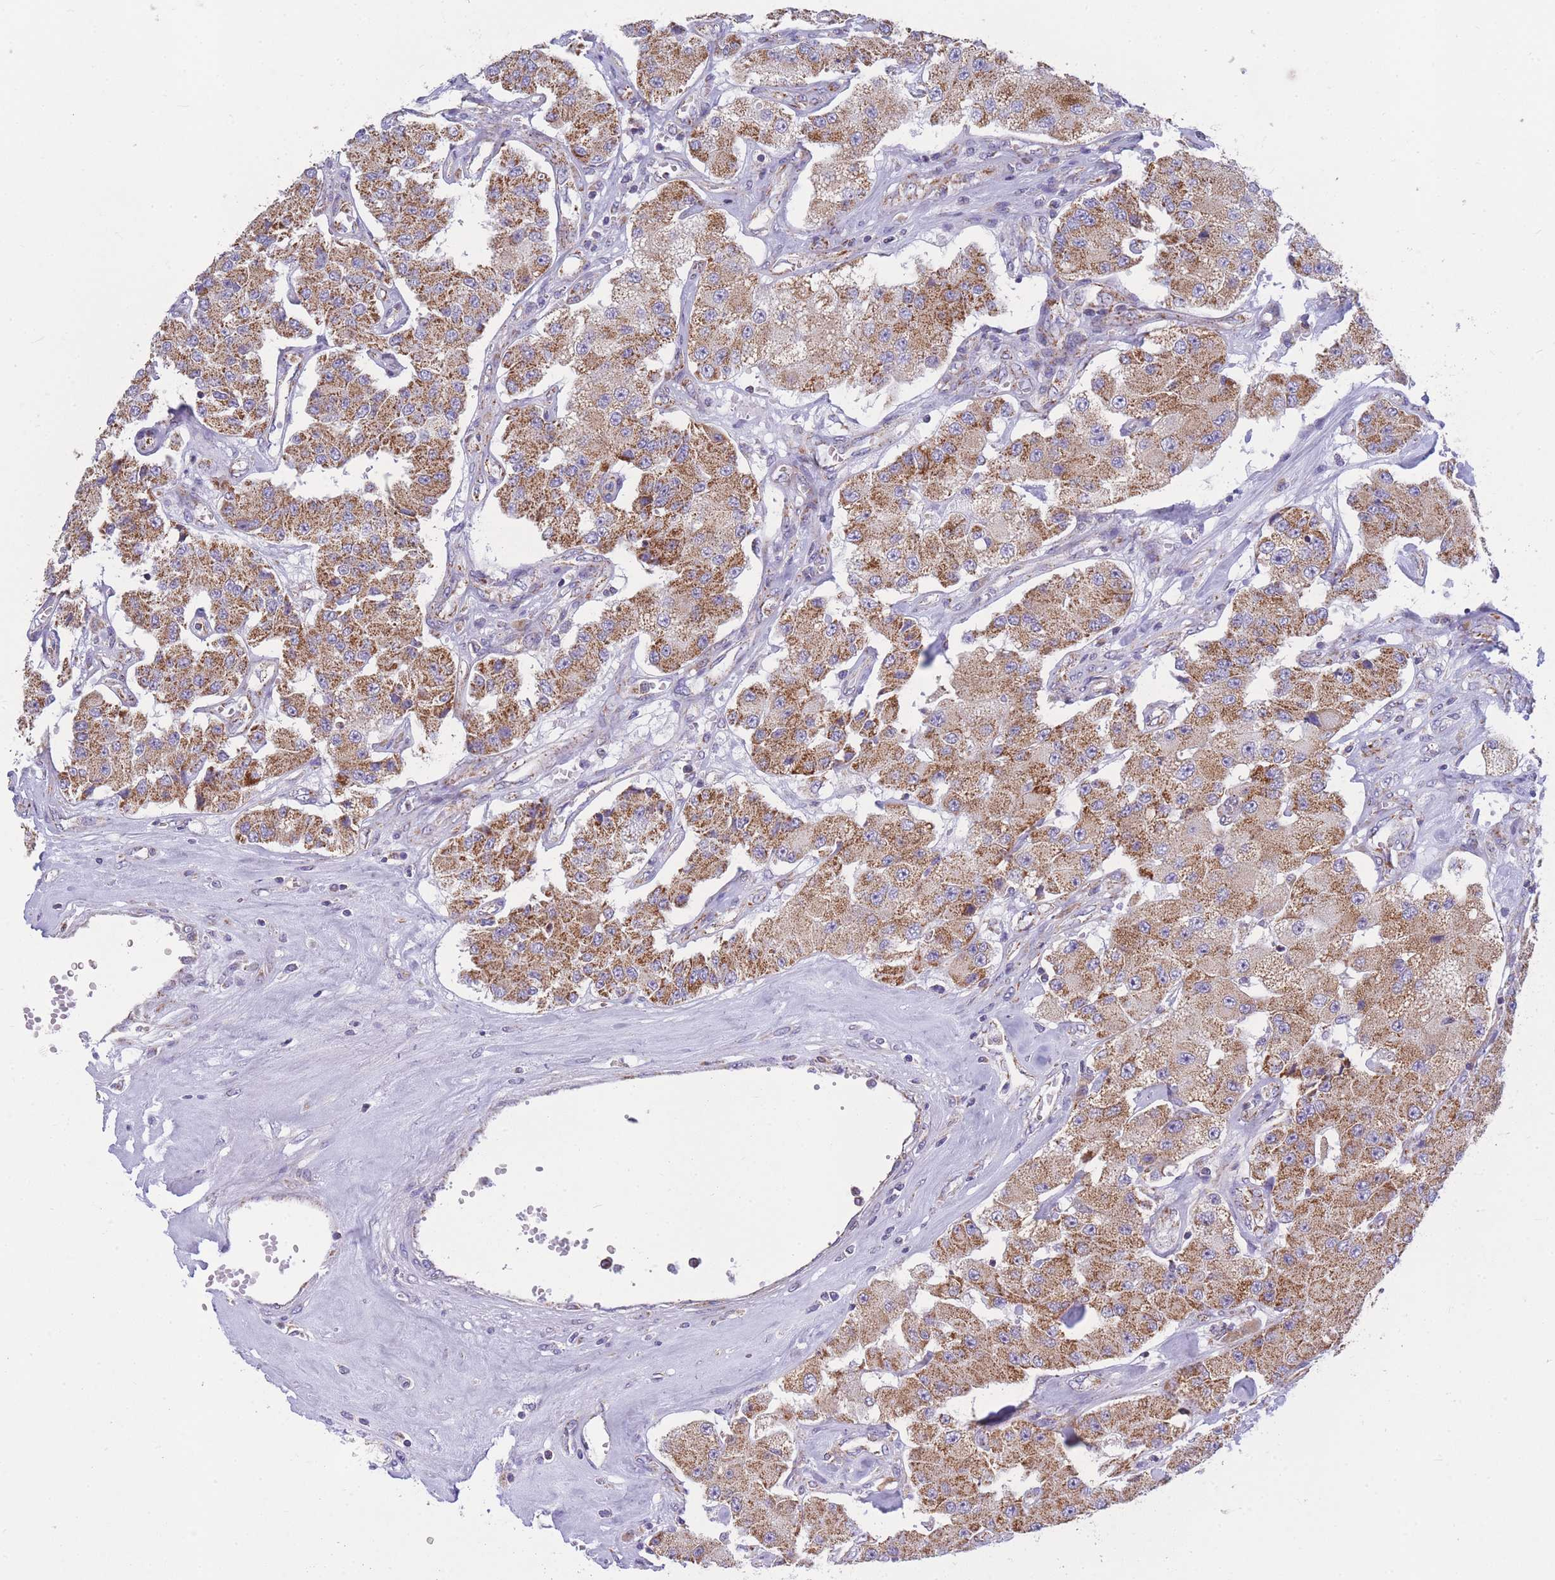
{"staining": {"intensity": "moderate", "quantity": ">75%", "location": "cytoplasmic/membranous"}, "tissue": "carcinoid", "cell_type": "Tumor cells", "image_type": "cancer", "snomed": [{"axis": "morphology", "description": "Carcinoid, malignant, NOS"}, {"axis": "topography", "description": "Pancreas"}], "caption": "There is medium levels of moderate cytoplasmic/membranous positivity in tumor cells of malignant carcinoid, as demonstrated by immunohistochemical staining (brown color).", "gene": "MRPS11", "patient": {"sex": "male", "age": 41}}